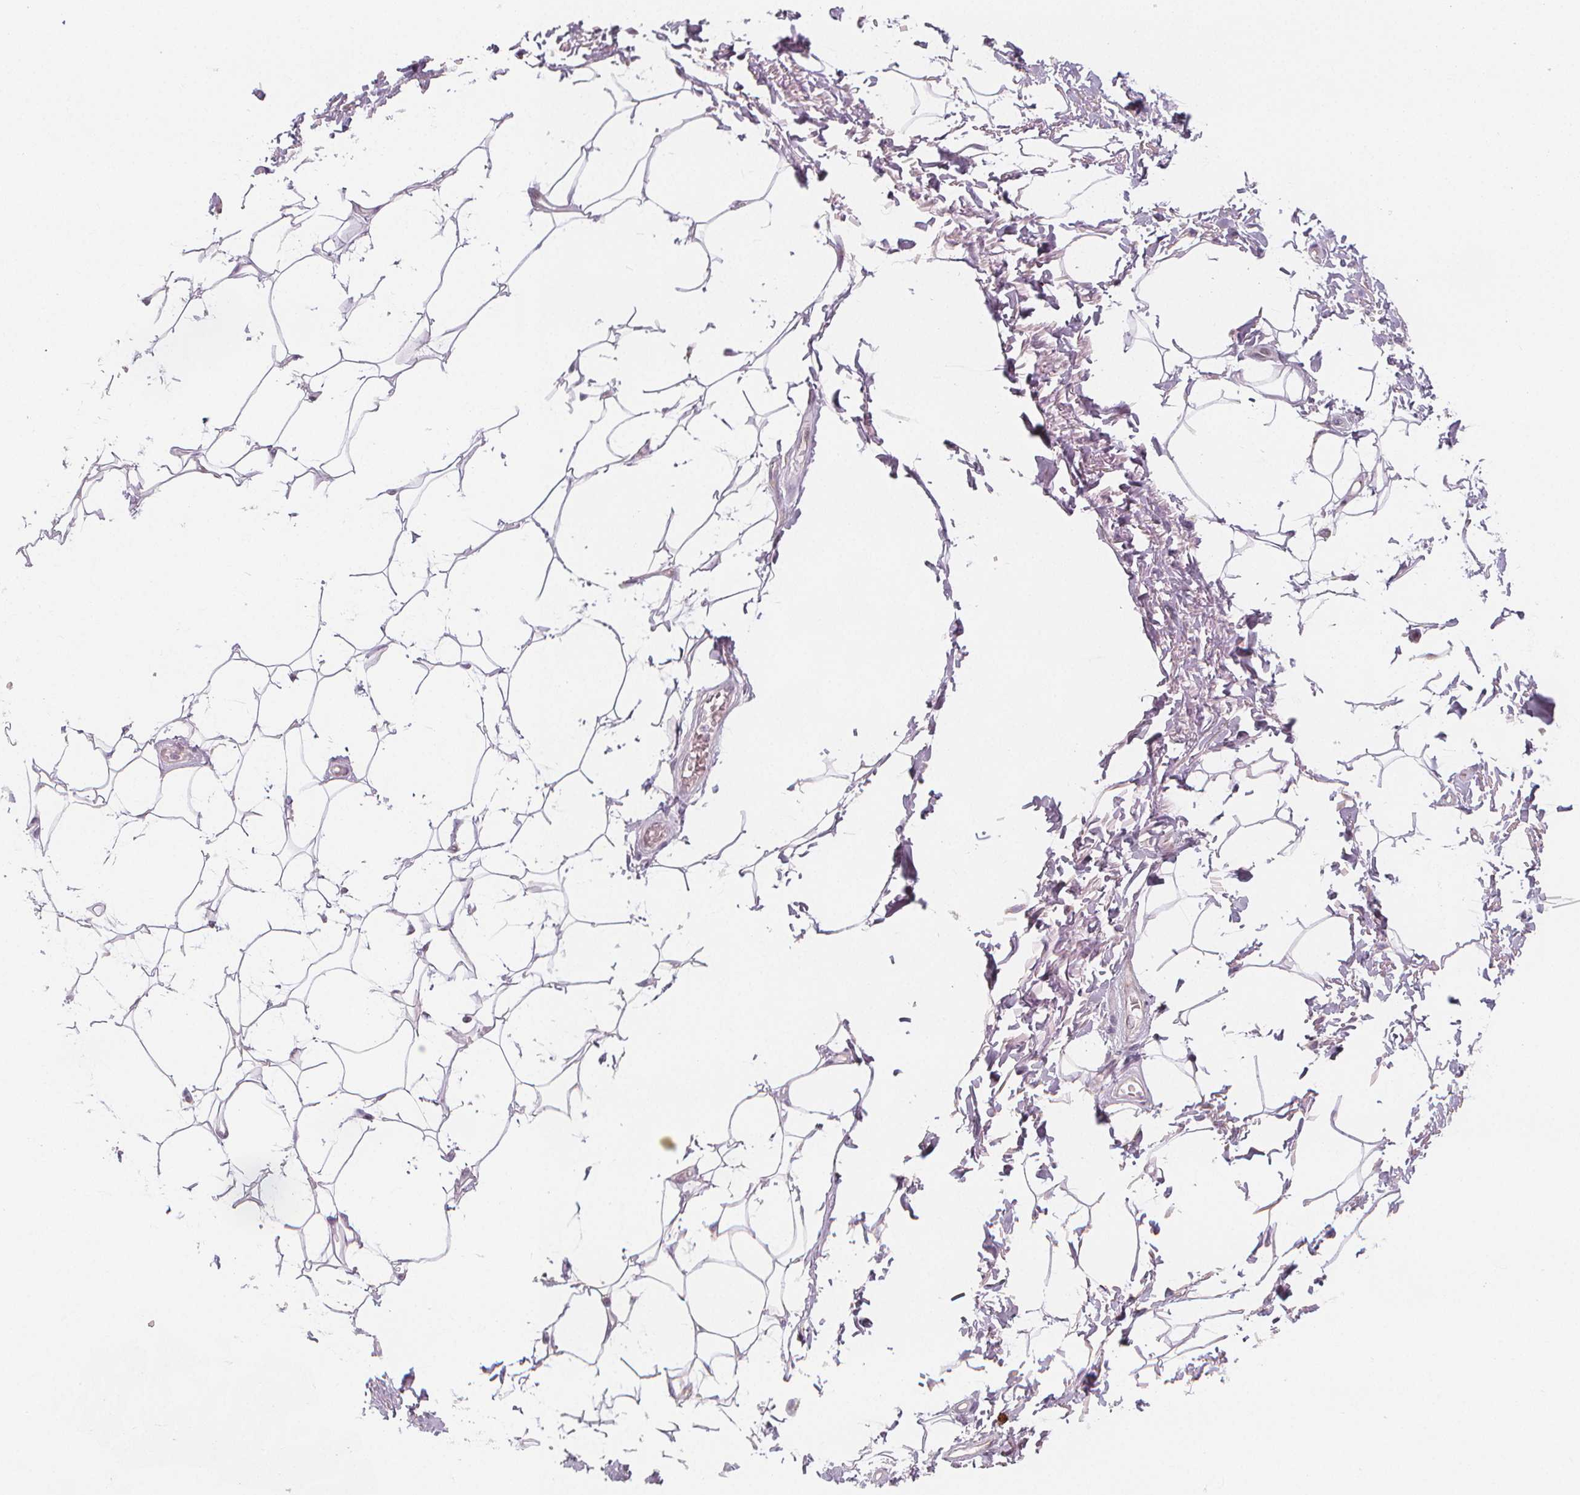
{"staining": {"intensity": "negative", "quantity": "none", "location": "none"}, "tissue": "adipose tissue", "cell_type": "Adipocytes", "image_type": "normal", "snomed": [{"axis": "morphology", "description": "Normal tissue, NOS"}, {"axis": "topography", "description": "Peripheral nerve tissue"}], "caption": "The micrograph exhibits no significant positivity in adipocytes of adipose tissue.", "gene": "TIPIN", "patient": {"sex": "male", "age": 51}}